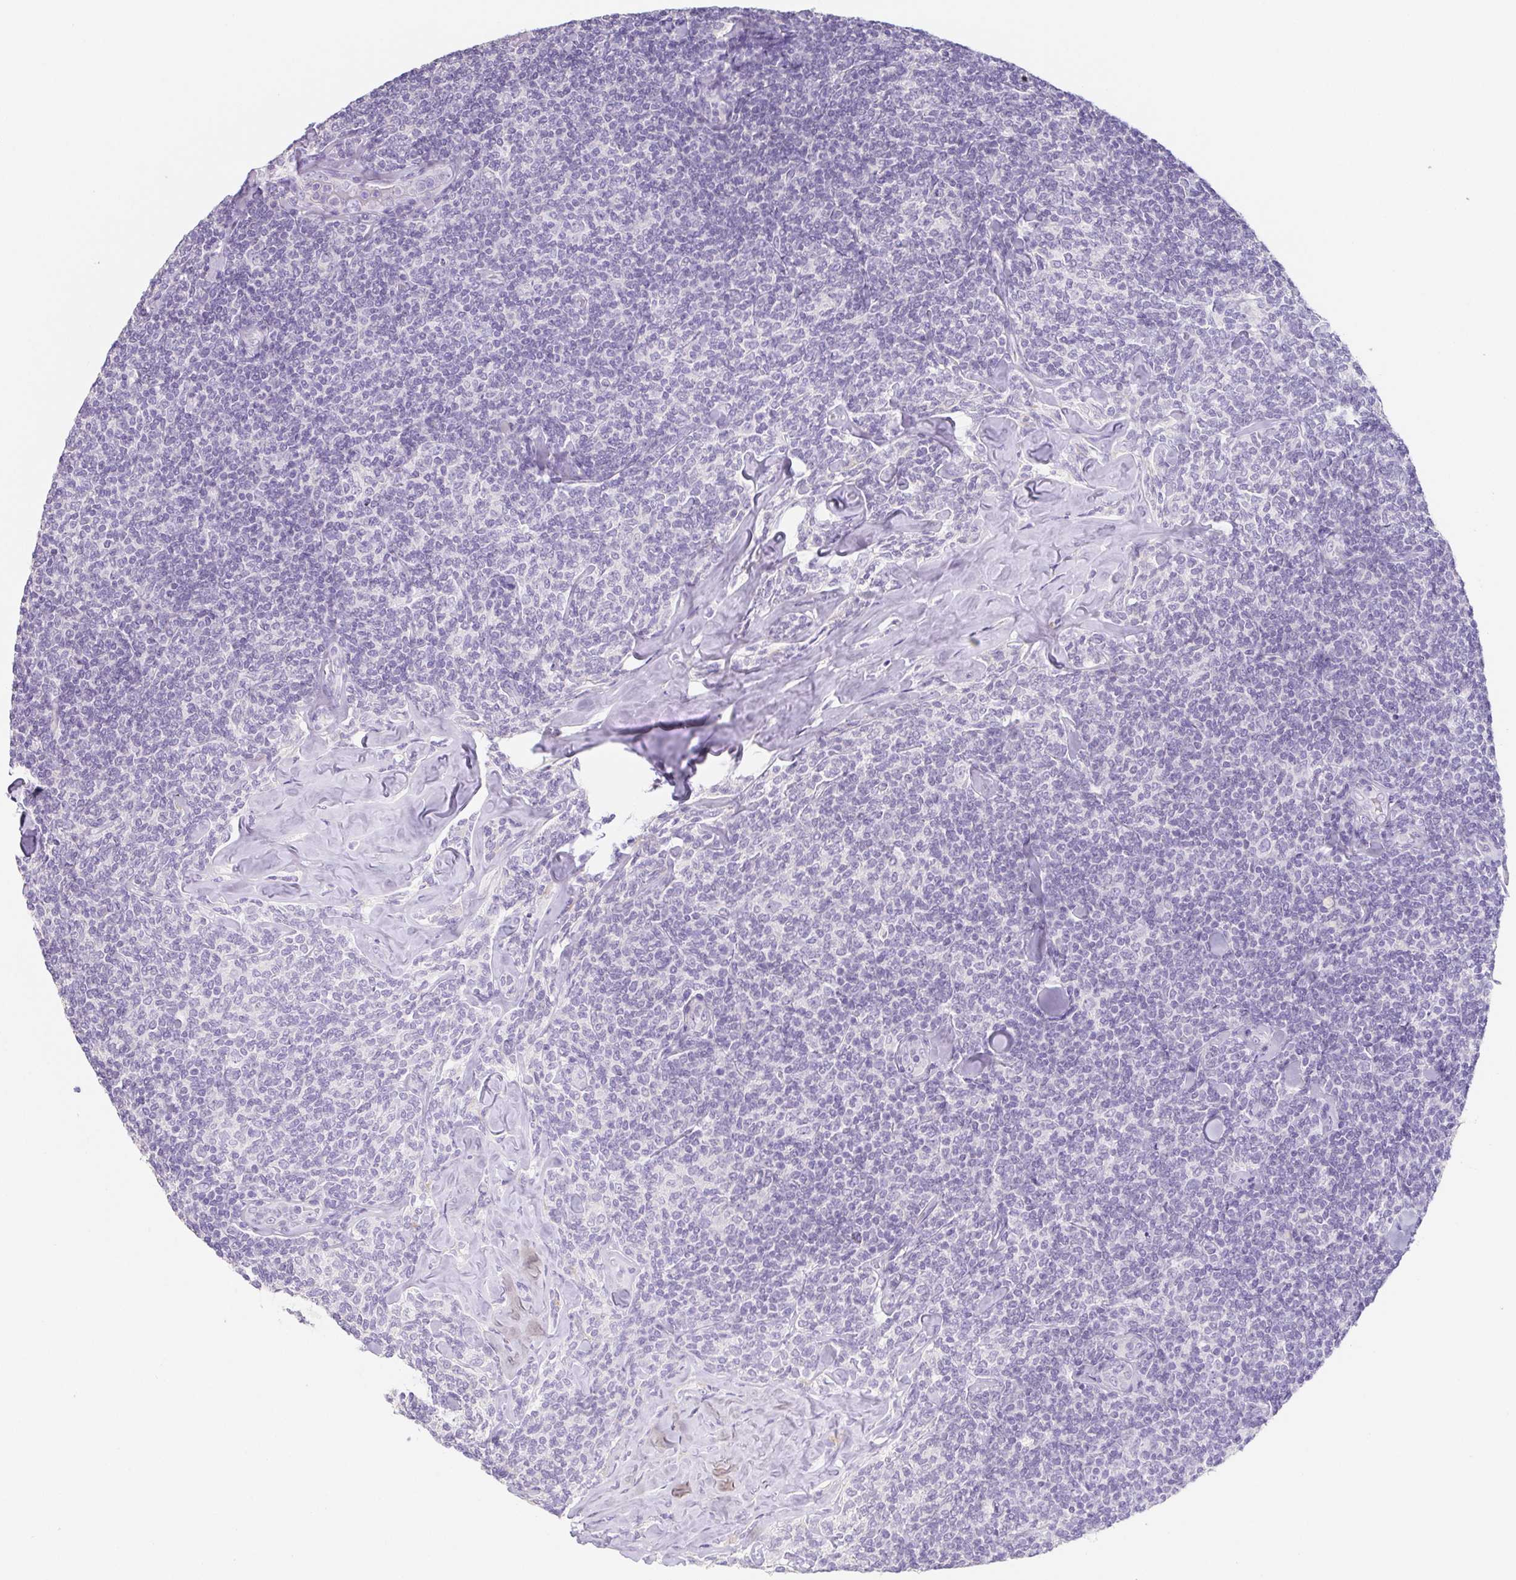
{"staining": {"intensity": "negative", "quantity": "none", "location": "none"}, "tissue": "lymphoma", "cell_type": "Tumor cells", "image_type": "cancer", "snomed": [{"axis": "morphology", "description": "Malignant lymphoma, non-Hodgkin's type, Low grade"}, {"axis": "topography", "description": "Lymph node"}], "caption": "Tumor cells show no significant protein expression in malignant lymphoma, non-Hodgkin's type (low-grade).", "gene": "HDGFL1", "patient": {"sex": "female", "age": 56}}